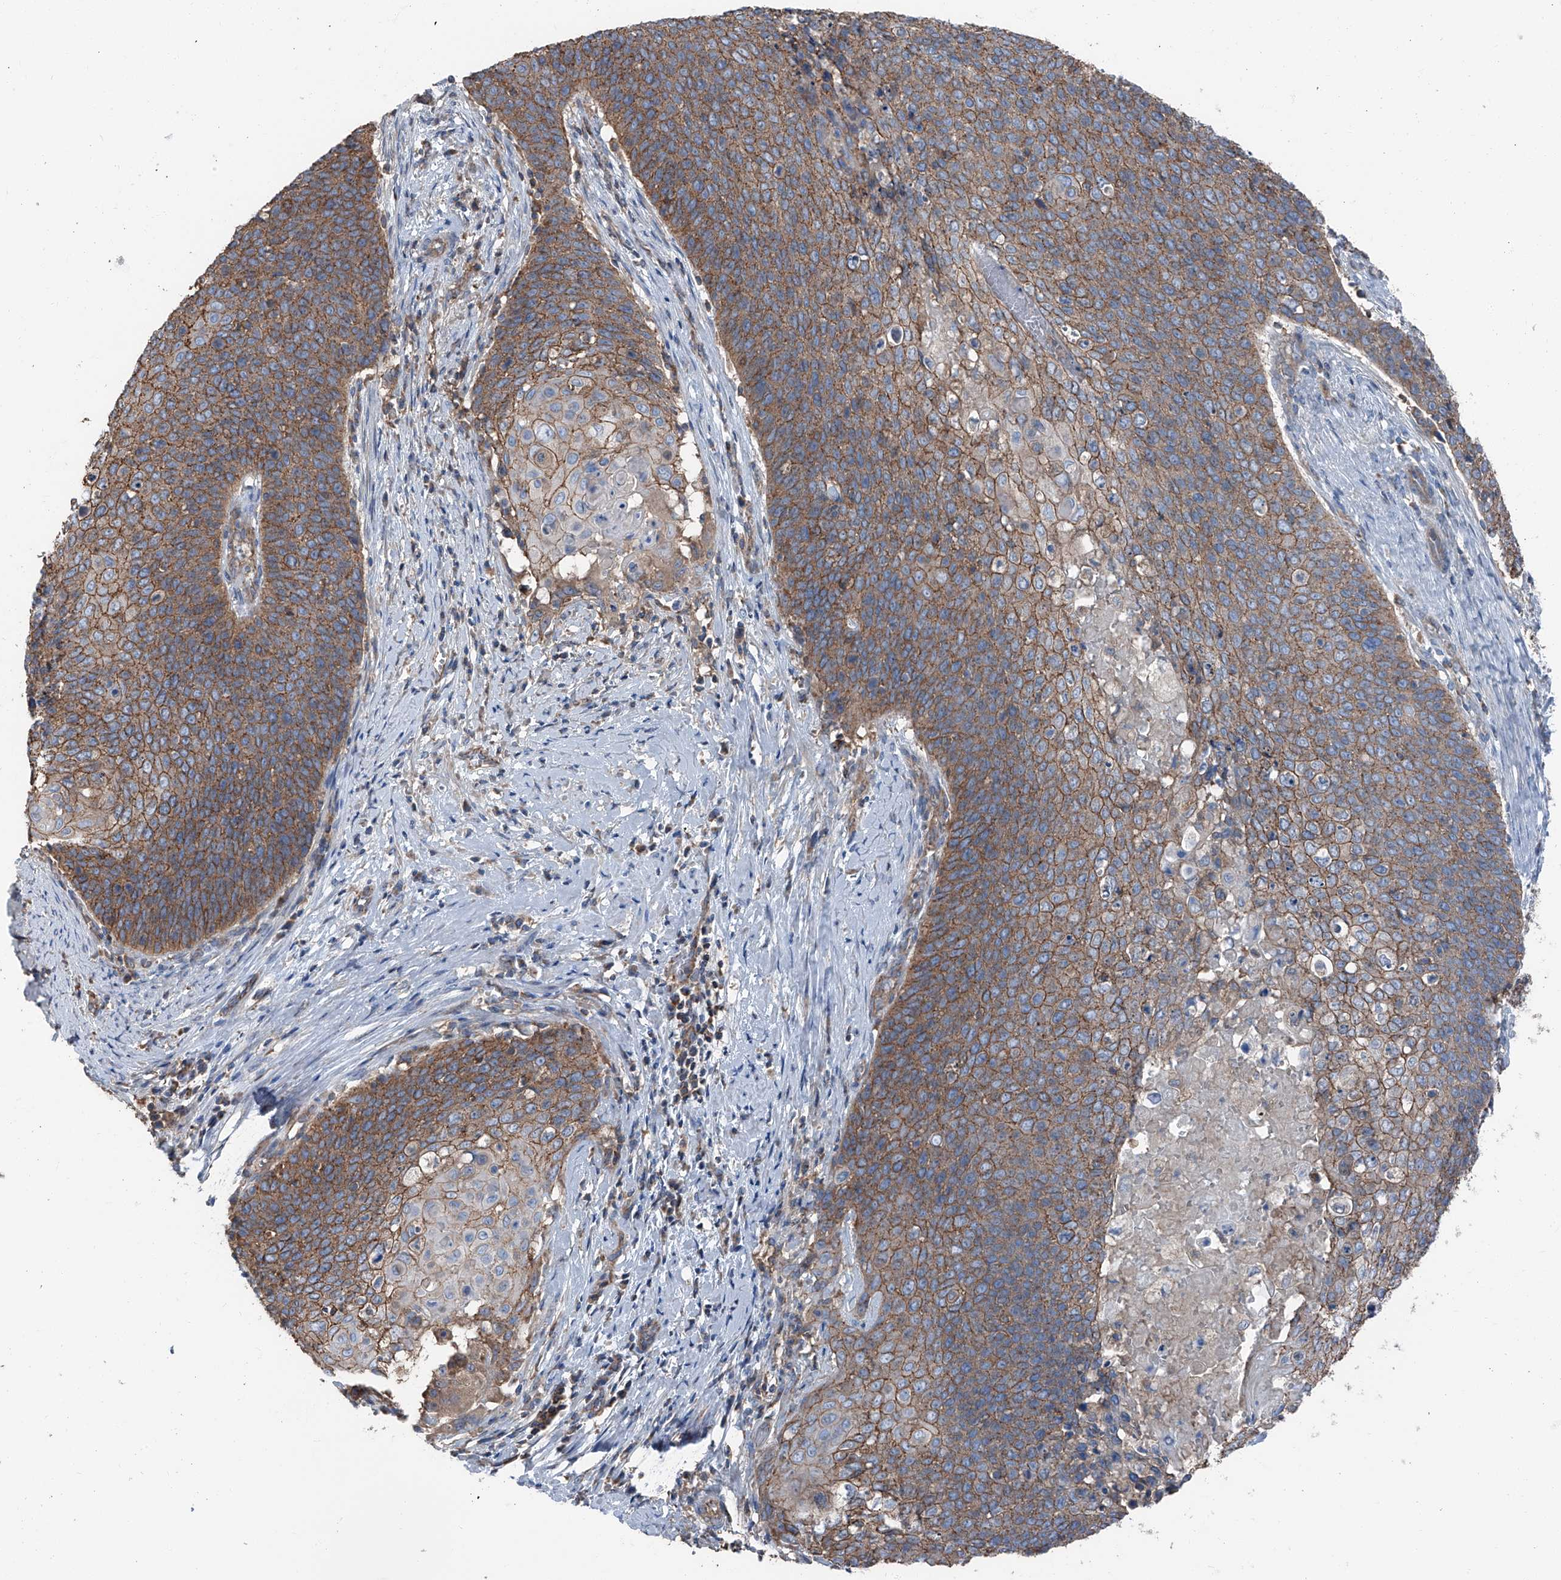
{"staining": {"intensity": "moderate", "quantity": ">75%", "location": "cytoplasmic/membranous"}, "tissue": "cervical cancer", "cell_type": "Tumor cells", "image_type": "cancer", "snomed": [{"axis": "morphology", "description": "Squamous cell carcinoma, NOS"}, {"axis": "topography", "description": "Cervix"}], "caption": "Cervical squamous cell carcinoma stained with a protein marker demonstrates moderate staining in tumor cells.", "gene": "GPR142", "patient": {"sex": "female", "age": 39}}